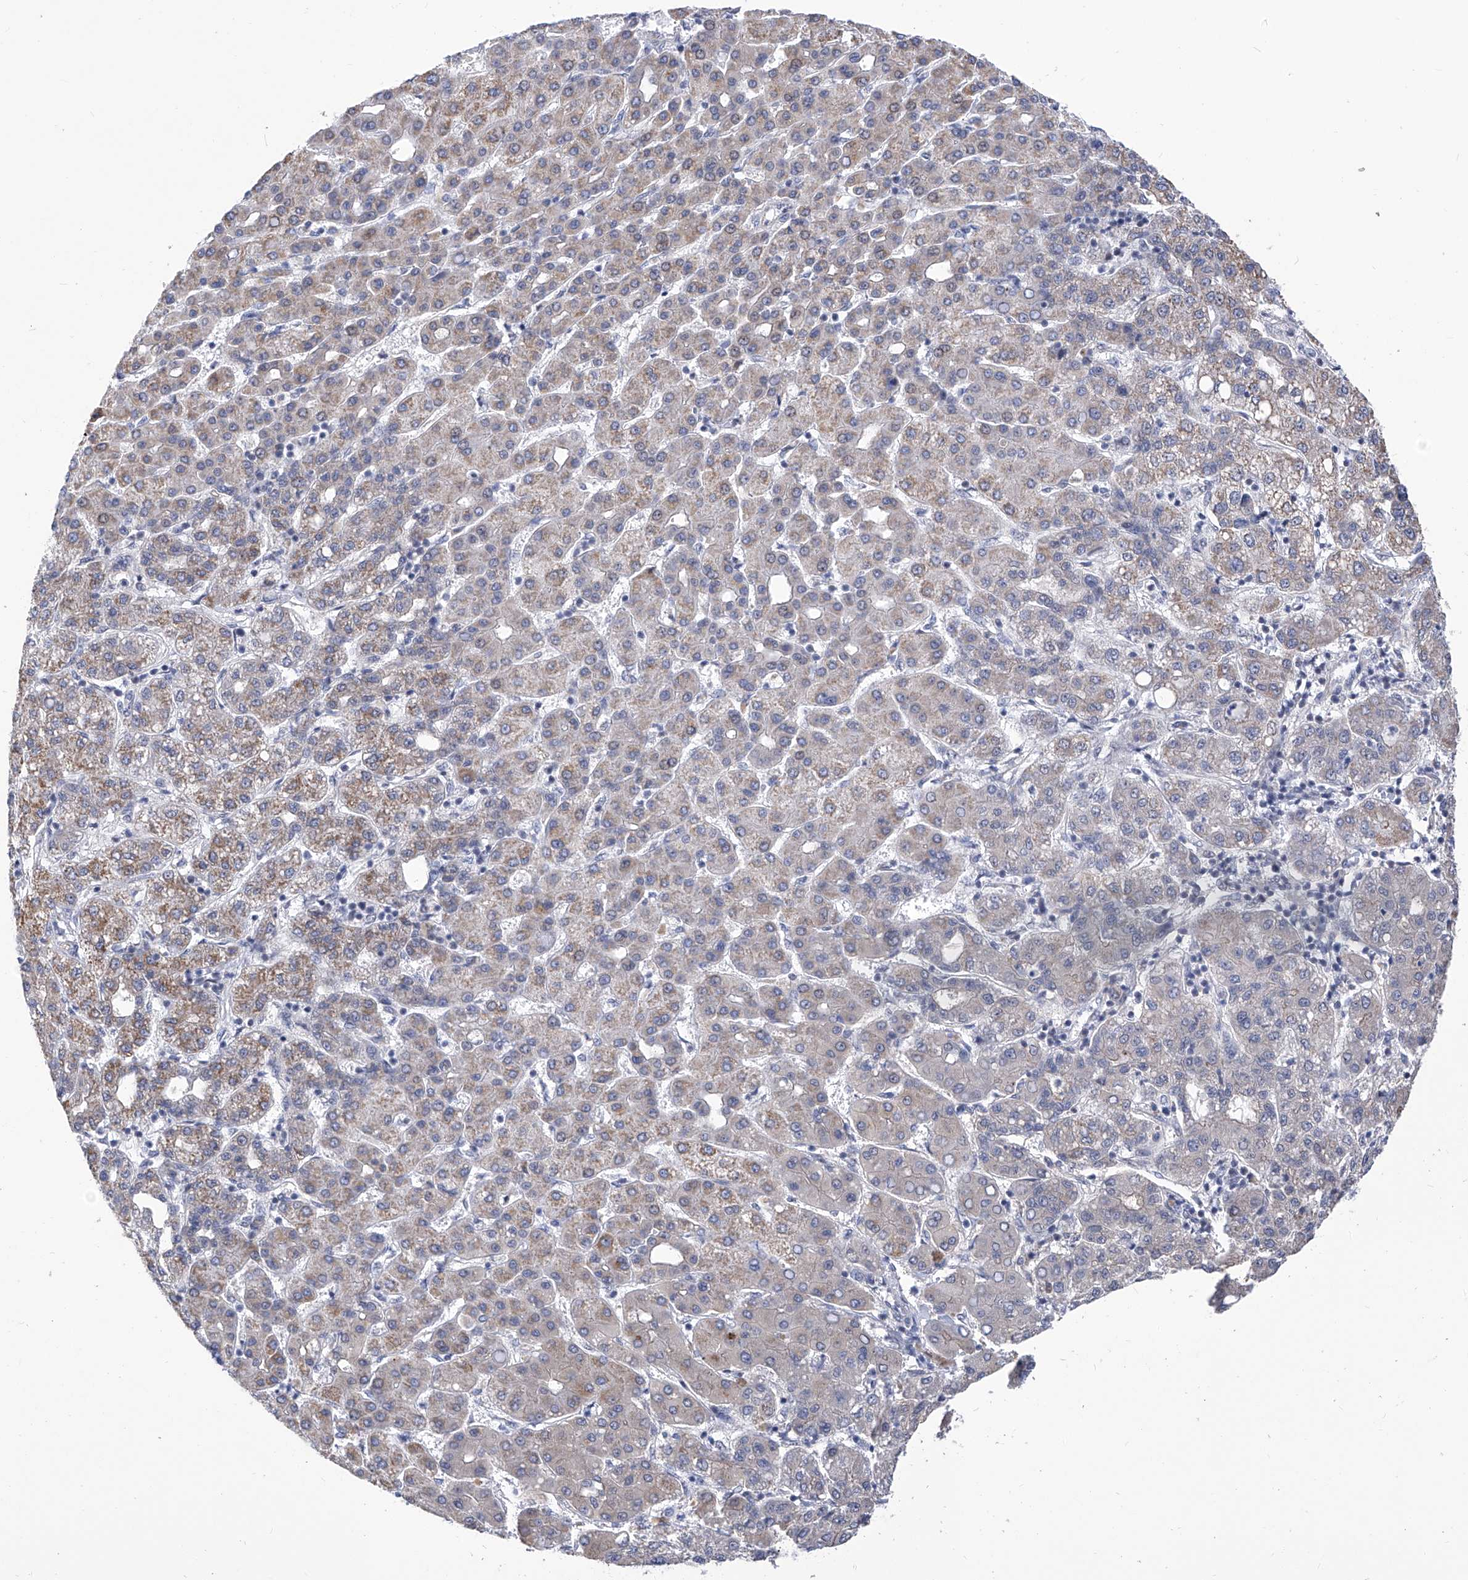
{"staining": {"intensity": "weak", "quantity": "25%-75%", "location": "cytoplasmic/membranous"}, "tissue": "liver cancer", "cell_type": "Tumor cells", "image_type": "cancer", "snomed": [{"axis": "morphology", "description": "Carcinoma, Hepatocellular, NOS"}, {"axis": "topography", "description": "Liver"}], "caption": "Hepatocellular carcinoma (liver) stained with DAB immunohistochemistry (IHC) exhibits low levels of weak cytoplasmic/membranous staining in about 25%-75% of tumor cells.", "gene": "SART1", "patient": {"sex": "male", "age": 65}}